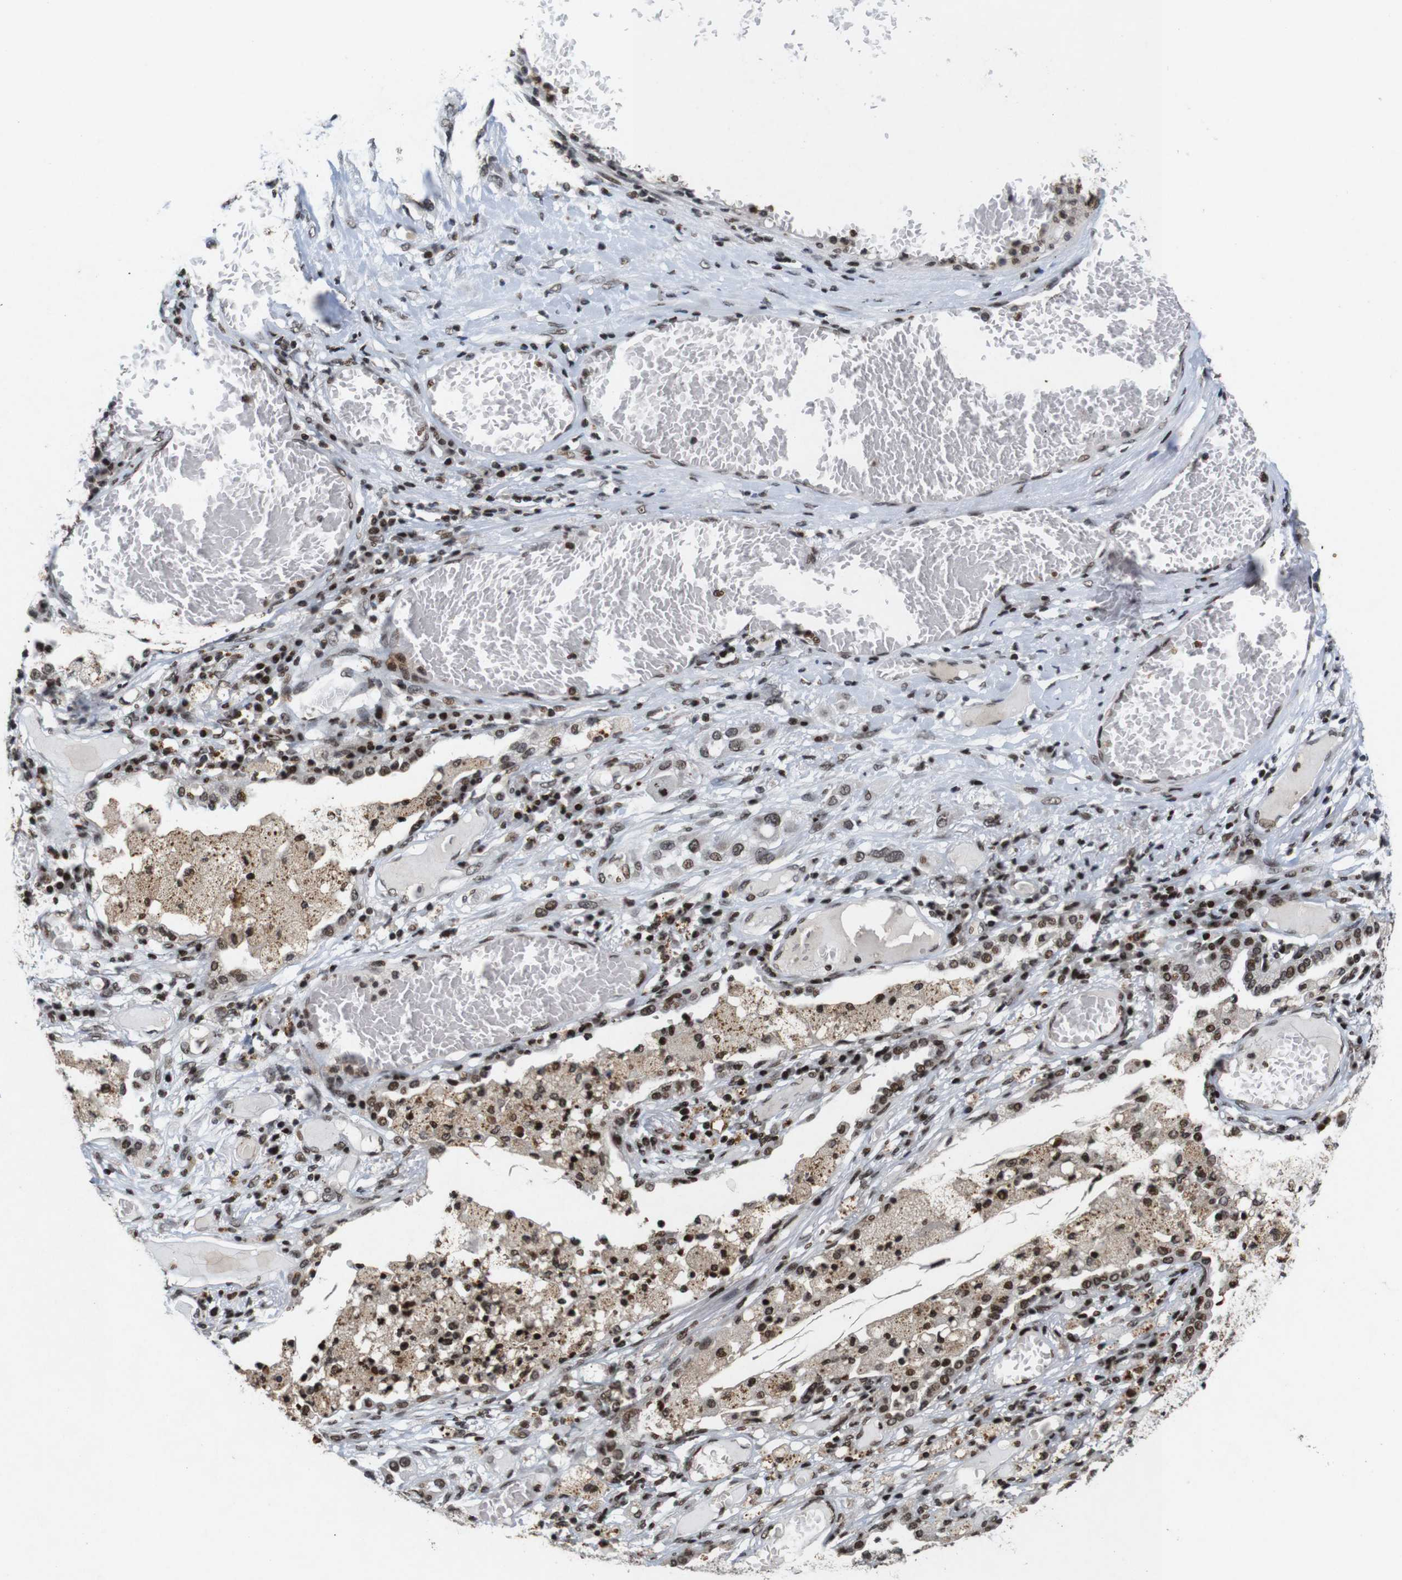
{"staining": {"intensity": "moderate", "quantity": ">75%", "location": "nuclear"}, "tissue": "lung cancer", "cell_type": "Tumor cells", "image_type": "cancer", "snomed": [{"axis": "morphology", "description": "Squamous cell carcinoma, NOS"}, {"axis": "topography", "description": "Lung"}], "caption": "The immunohistochemical stain highlights moderate nuclear positivity in tumor cells of lung squamous cell carcinoma tissue.", "gene": "MAGEH1", "patient": {"sex": "male", "age": 71}}